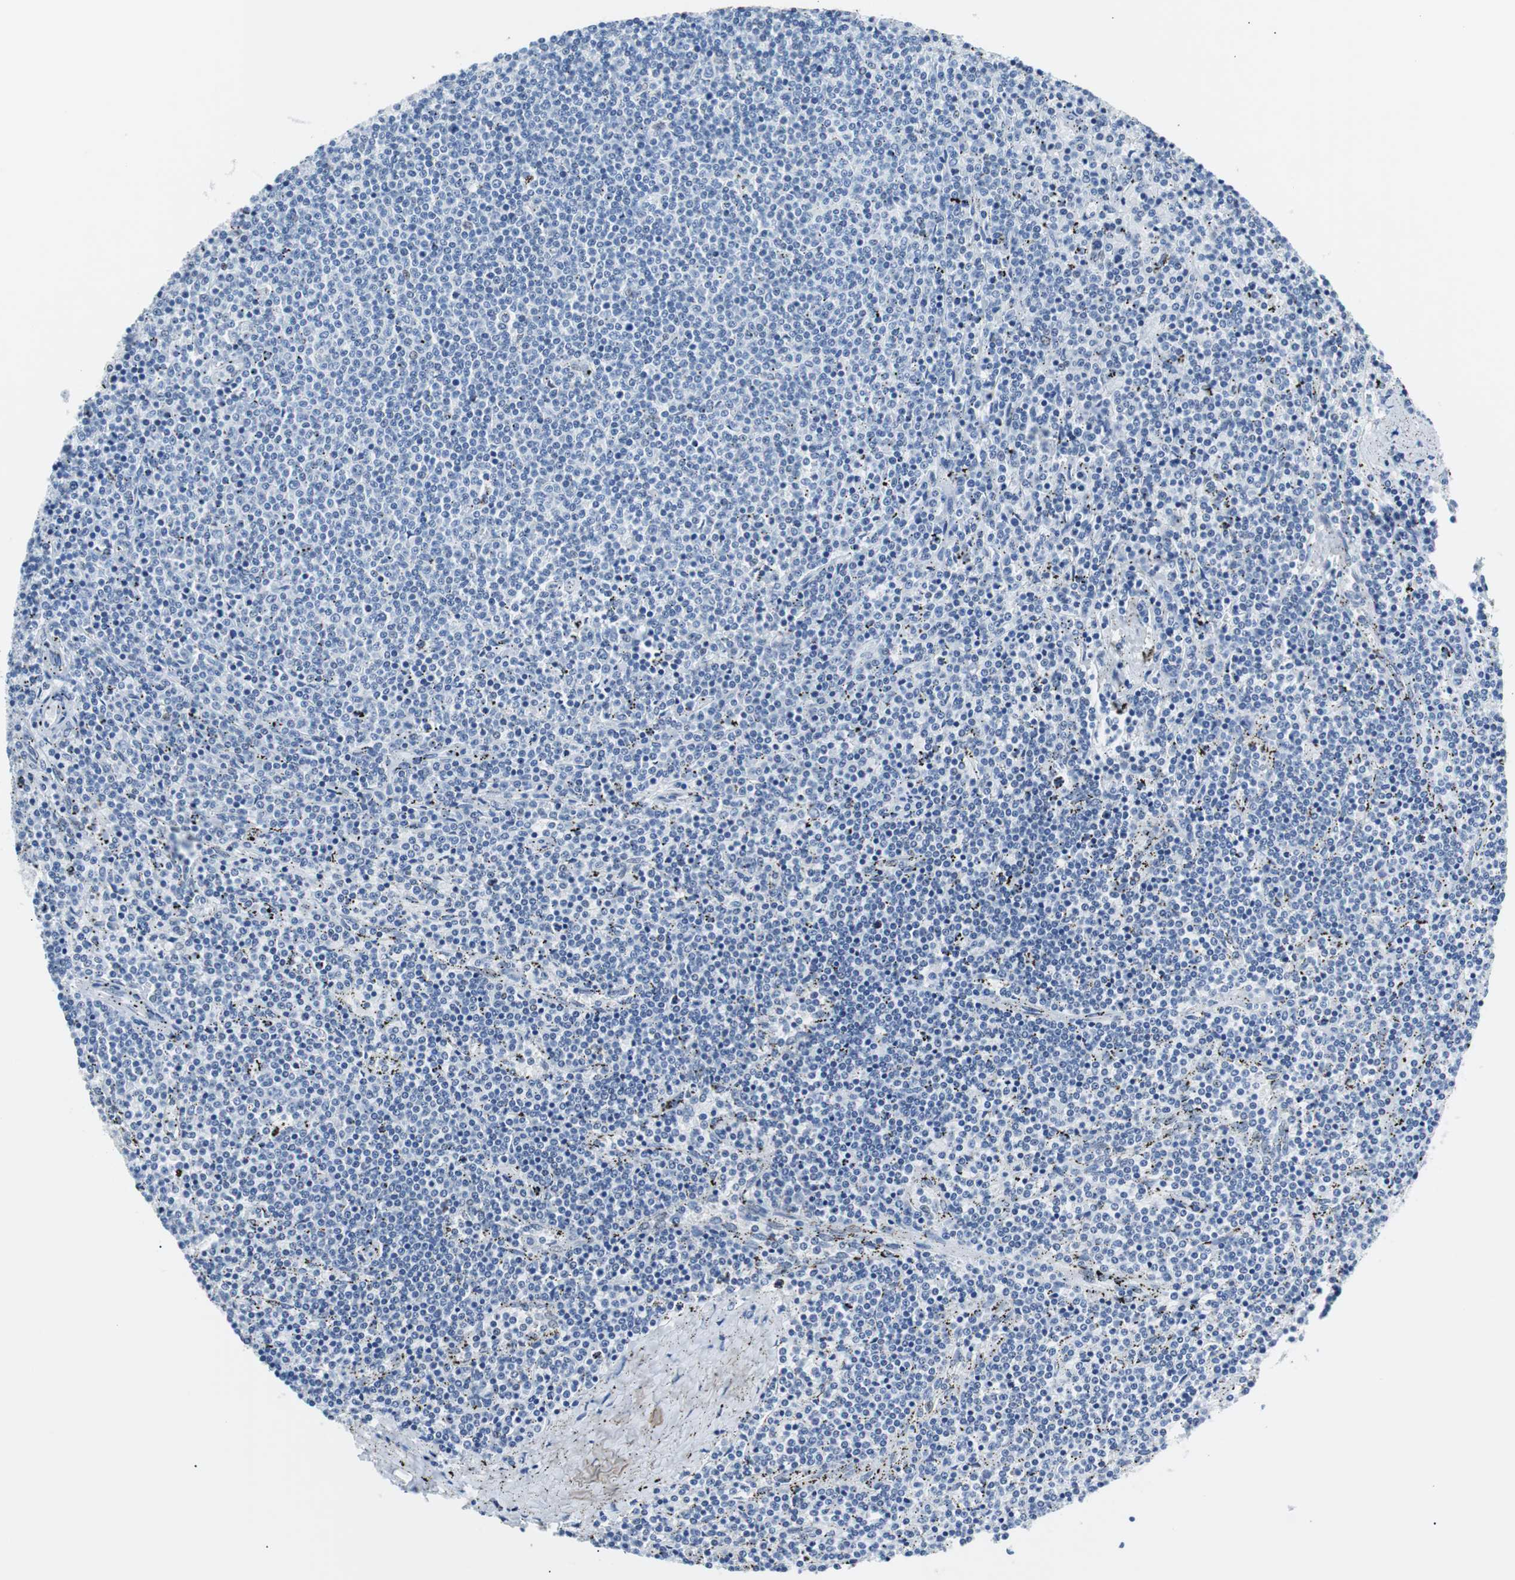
{"staining": {"intensity": "negative", "quantity": "none", "location": "none"}, "tissue": "lymphoma", "cell_type": "Tumor cells", "image_type": "cancer", "snomed": [{"axis": "morphology", "description": "Malignant lymphoma, non-Hodgkin's type, Low grade"}, {"axis": "topography", "description": "Spleen"}], "caption": "Human malignant lymphoma, non-Hodgkin's type (low-grade) stained for a protein using IHC exhibits no expression in tumor cells.", "gene": "JUN", "patient": {"sex": "female", "age": 50}}